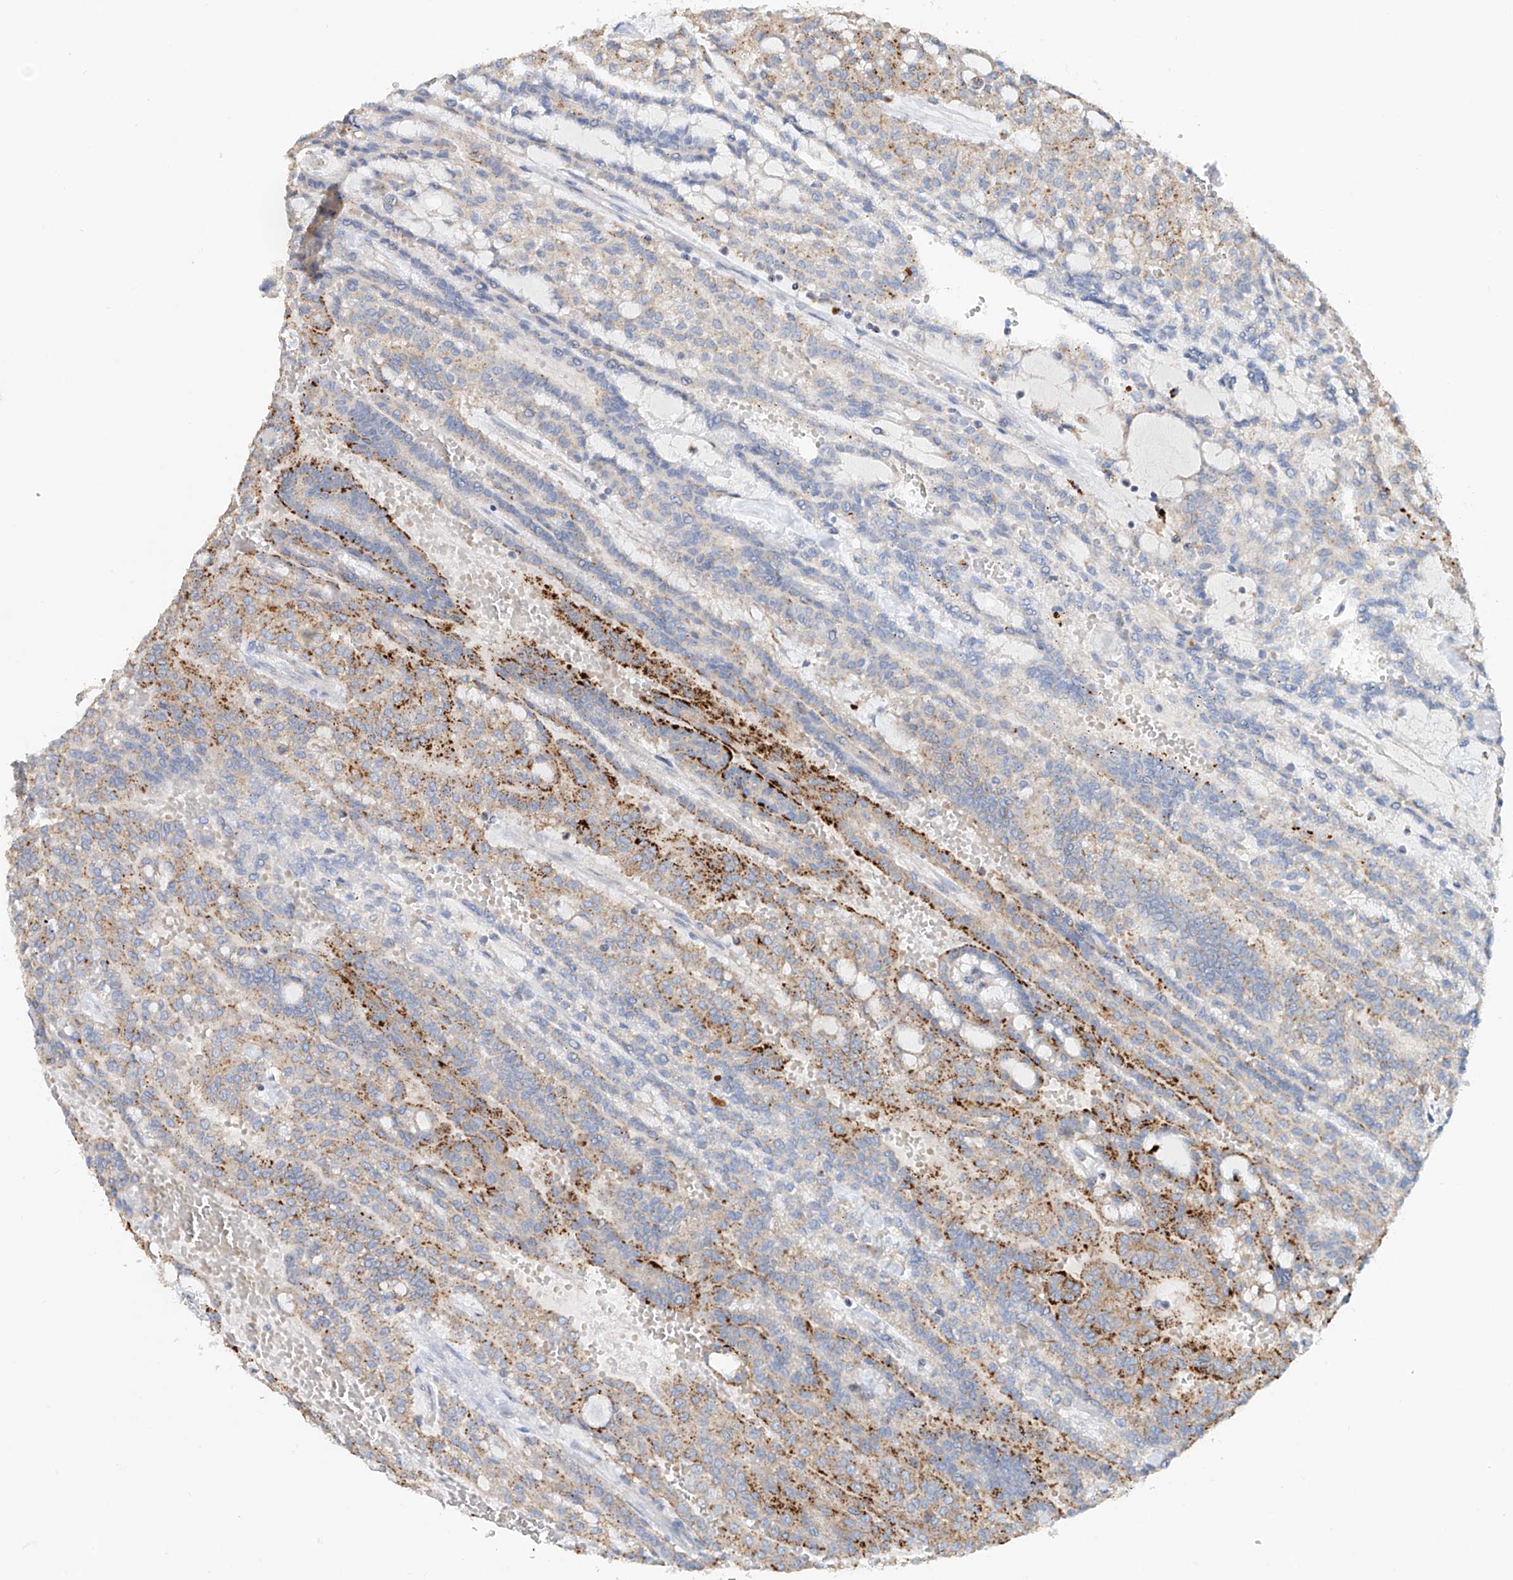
{"staining": {"intensity": "moderate", "quantity": "25%-75%", "location": "cytoplasmic/membranous"}, "tissue": "renal cancer", "cell_type": "Tumor cells", "image_type": "cancer", "snomed": [{"axis": "morphology", "description": "Adenocarcinoma, NOS"}, {"axis": "topography", "description": "Kidney"}], "caption": "Human adenocarcinoma (renal) stained with a protein marker reveals moderate staining in tumor cells.", "gene": "TRIM47", "patient": {"sex": "male", "age": 63}}